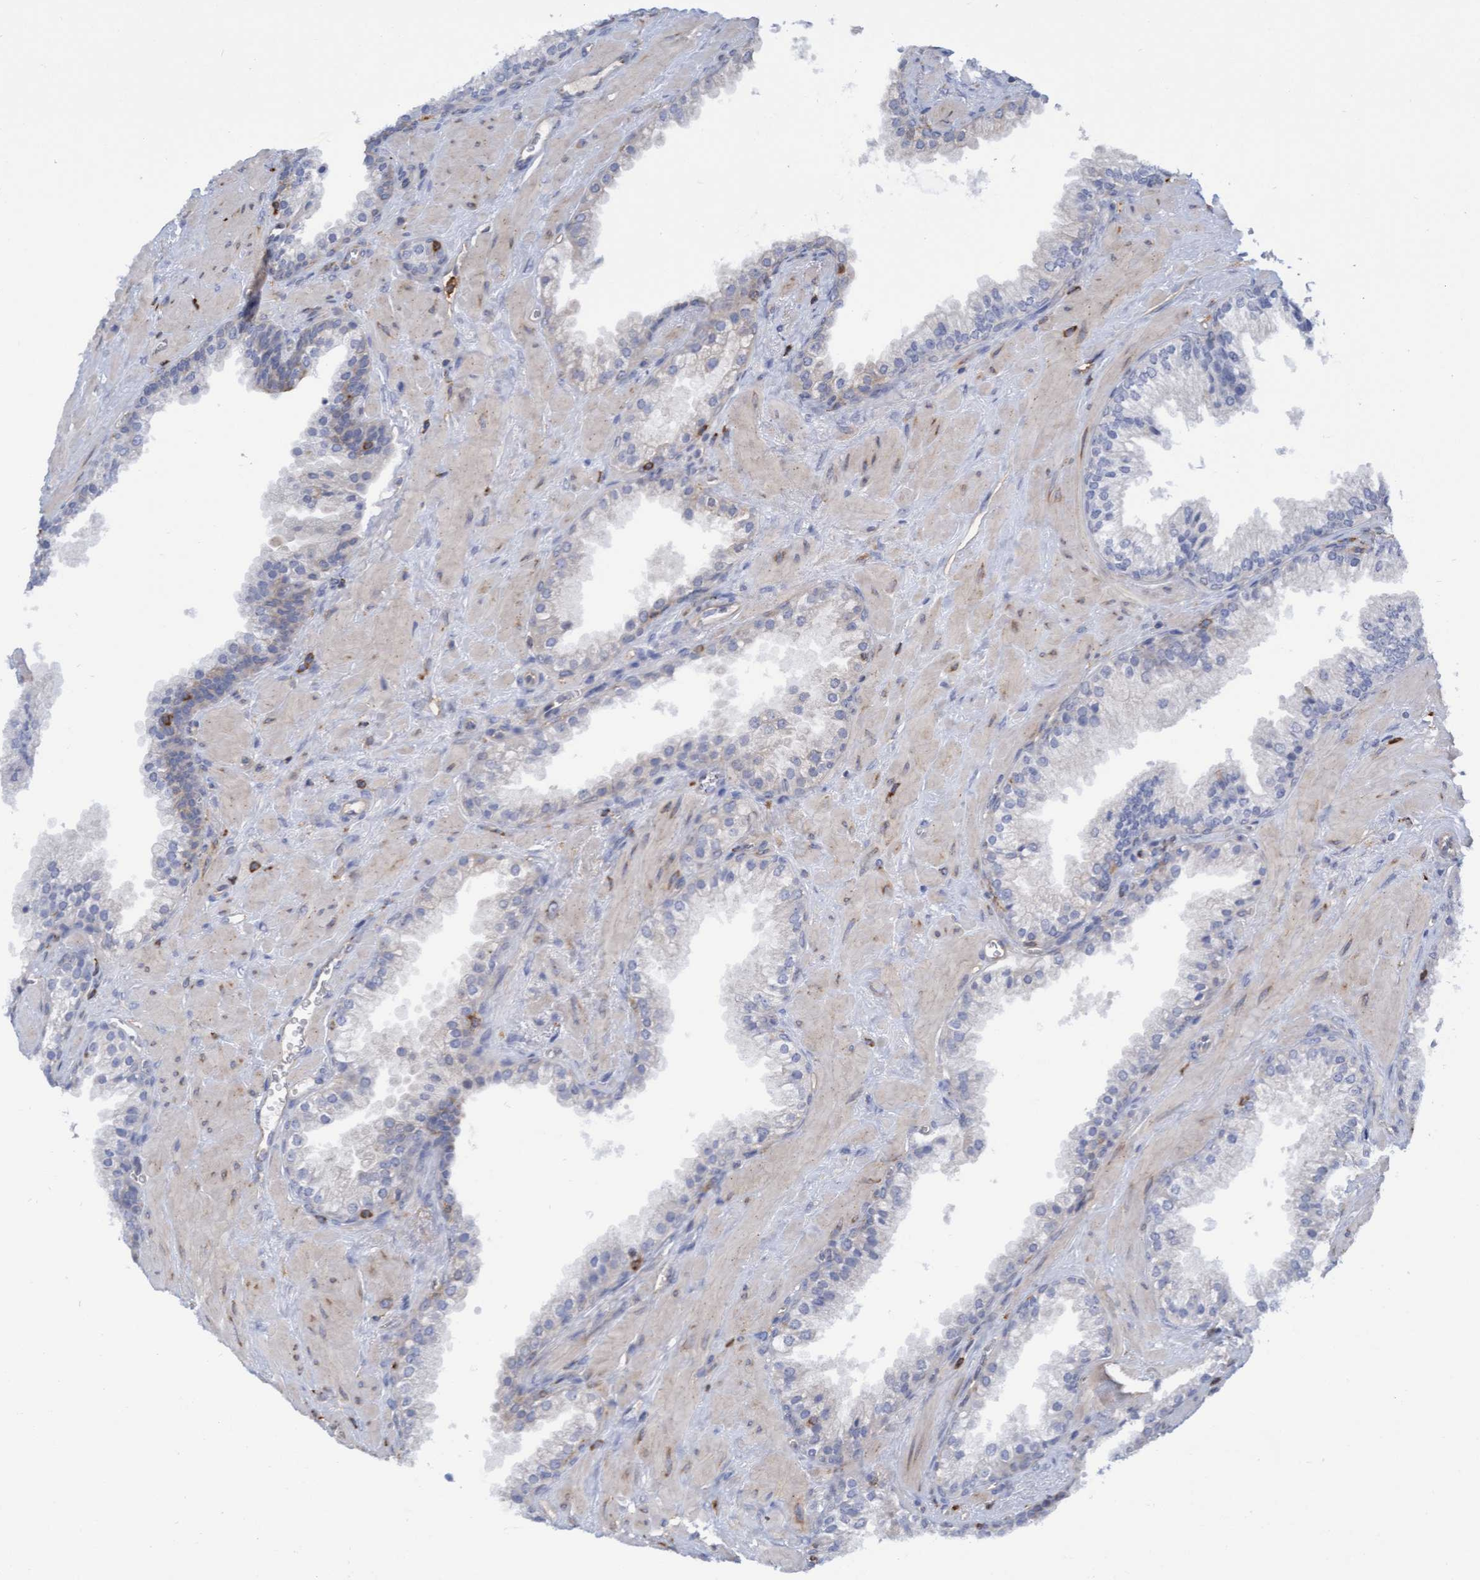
{"staining": {"intensity": "negative", "quantity": "none", "location": "none"}, "tissue": "prostate cancer", "cell_type": "Tumor cells", "image_type": "cancer", "snomed": [{"axis": "morphology", "description": "Adenocarcinoma, Low grade"}, {"axis": "topography", "description": "Prostate"}], "caption": "DAB (3,3'-diaminobenzidine) immunohistochemical staining of prostate low-grade adenocarcinoma demonstrates no significant expression in tumor cells.", "gene": "FNBP1", "patient": {"sex": "male", "age": 71}}